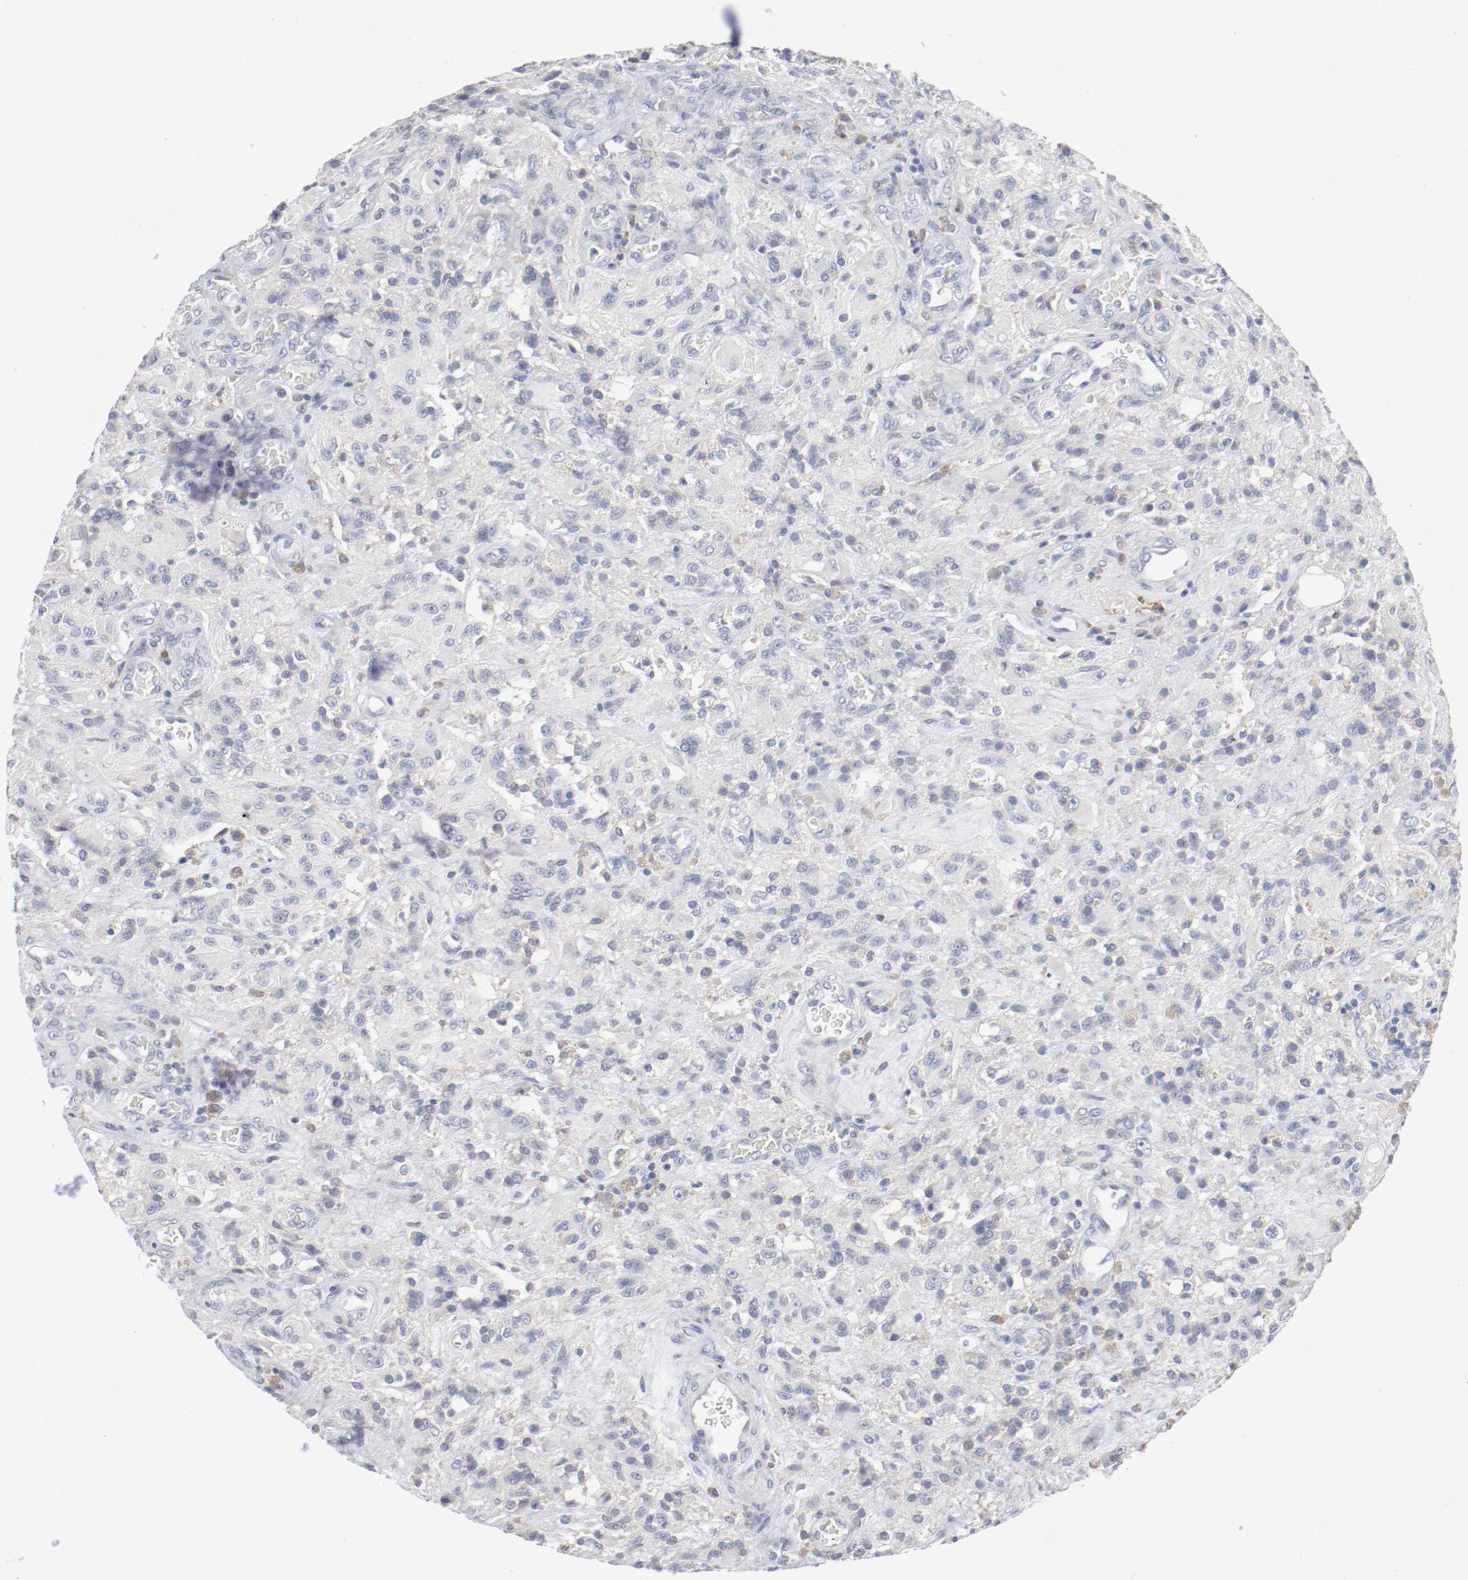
{"staining": {"intensity": "negative", "quantity": "none", "location": "none"}, "tissue": "glioma", "cell_type": "Tumor cells", "image_type": "cancer", "snomed": [{"axis": "morphology", "description": "Normal tissue, NOS"}, {"axis": "morphology", "description": "Glioma, malignant, High grade"}, {"axis": "topography", "description": "Cerebral cortex"}], "caption": "Immunohistochemistry (IHC) photomicrograph of neoplastic tissue: human high-grade glioma (malignant) stained with DAB (3,3'-diaminobenzidine) shows no significant protein staining in tumor cells.", "gene": "FGFBP1", "patient": {"sex": "male", "age": 56}}